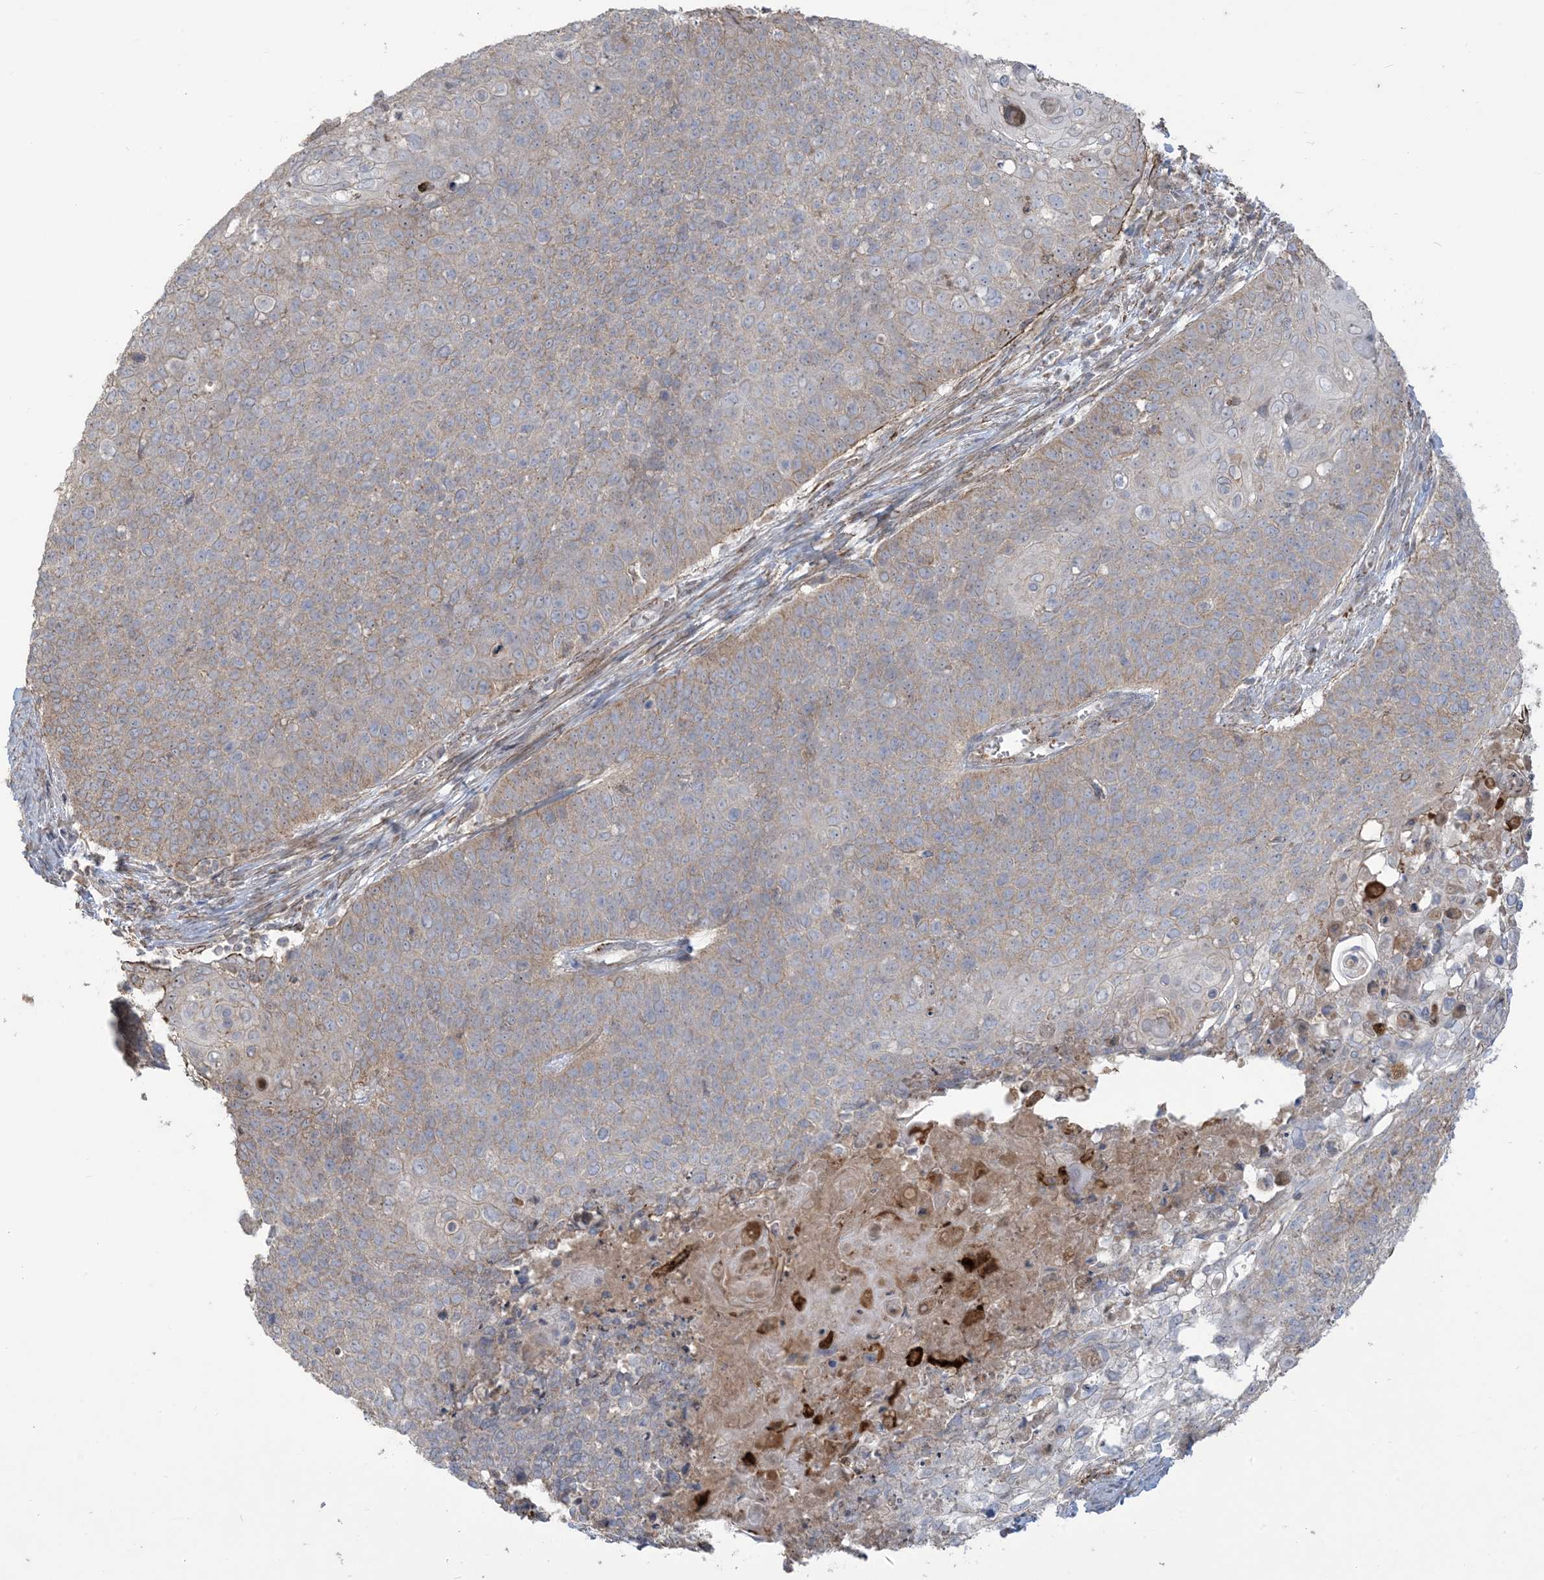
{"staining": {"intensity": "negative", "quantity": "none", "location": "none"}, "tissue": "cervical cancer", "cell_type": "Tumor cells", "image_type": "cancer", "snomed": [{"axis": "morphology", "description": "Squamous cell carcinoma, NOS"}, {"axis": "topography", "description": "Cervix"}], "caption": "Cervical squamous cell carcinoma was stained to show a protein in brown. There is no significant staining in tumor cells.", "gene": "KLHL18", "patient": {"sex": "female", "age": 39}}